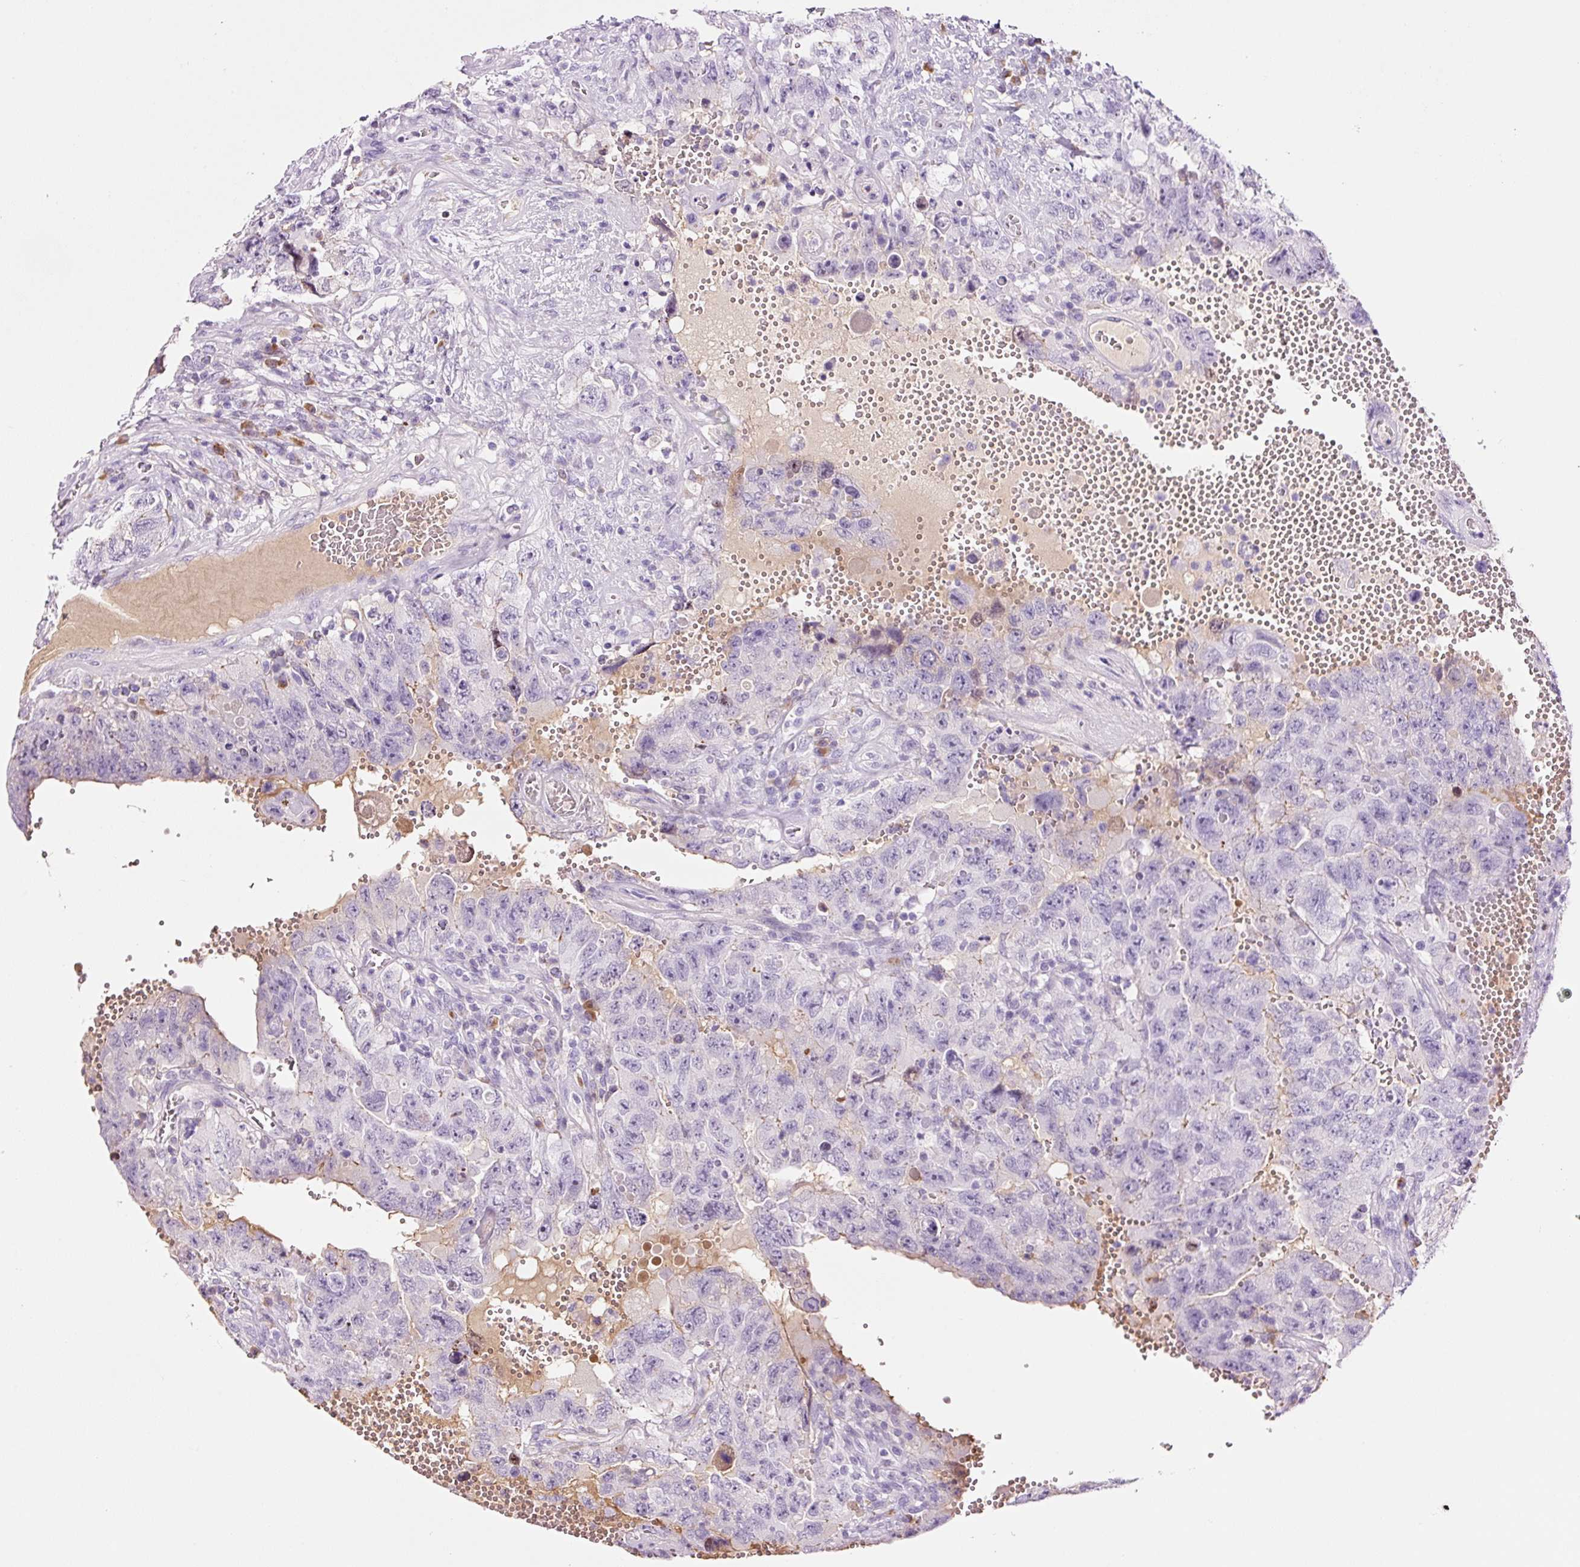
{"staining": {"intensity": "negative", "quantity": "none", "location": "none"}, "tissue": "testis cancer", "cell_type": "Tumor cells", "image_type": "cancer", "snomed": [{"axis": "morphology", "description": "Carcinoma, Embryonal, NOS"}, {"axis": "topography", "description": "Testis"}], "caption": "An IHC image of testis cancer is shown. There is no staining in tumor cells of testis cancer. (Immunohistochemistry (ihc), brightfield microscopy, high magnification).", "gene": "KLF1", "patient": {"sex": "male", "age": 26}}